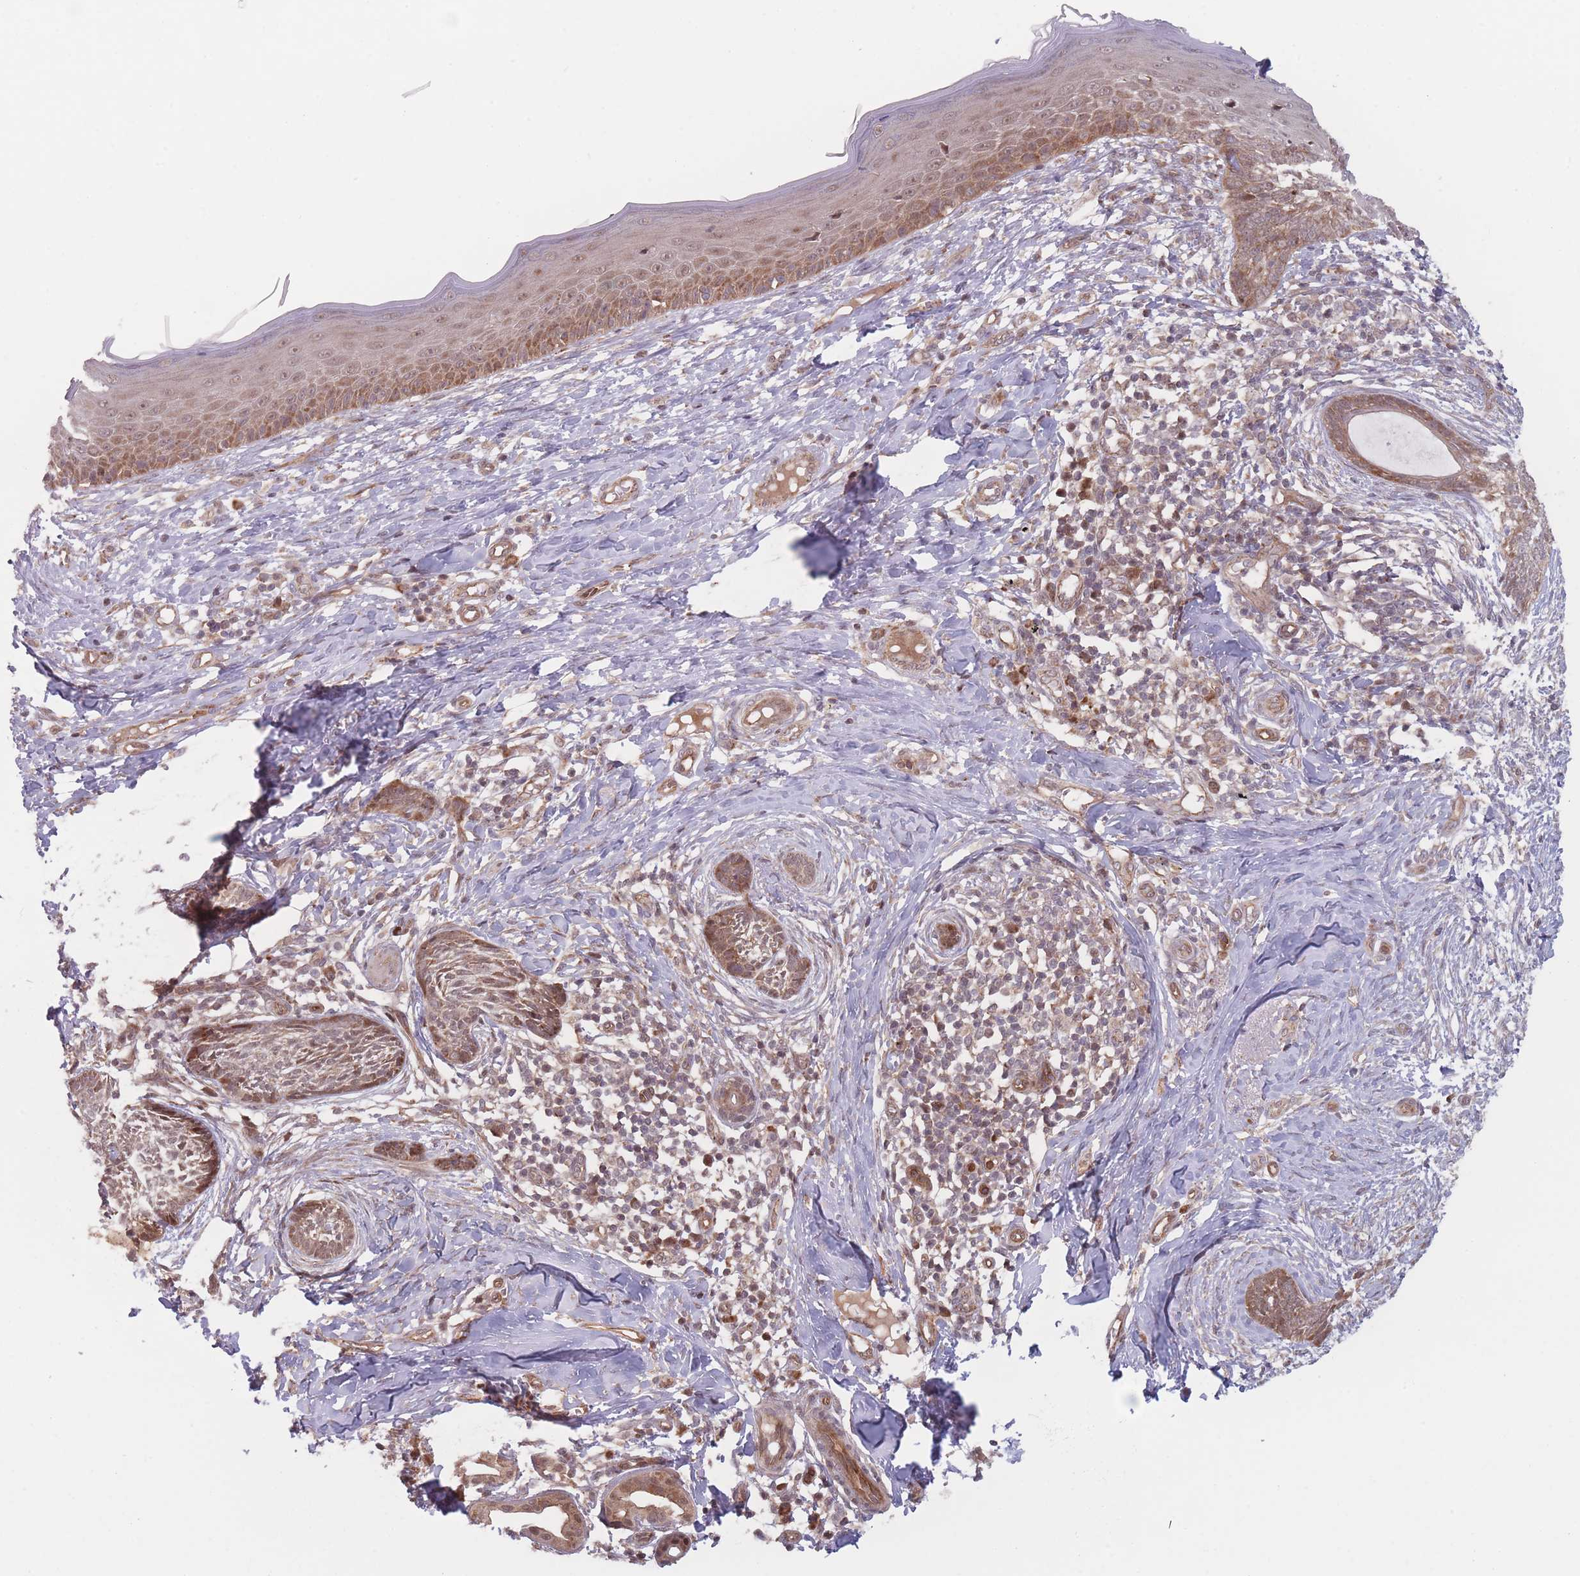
{"staining": {"intensity": "moderate", "quantity": ">75%", "location": "cytoplasmic/membranous"}, "tissue": "skin cancer", "cell_type": "Tumor cells", "image_type": "cancer", "snomed": [{"axis": "morphology", "description": "Basal cell carcinoma"}, {"axis": "topography", "description": "Skin"}], "caption": "This micrograph exhibits IHC staining of human skin cancer (basal cell carcinoma), with medium moderate cytoplasmic/membranous positivity in approximately >75% of tumor cells.", "gene": "RPS18", "patient": {"sex": "male", "age": 73}}